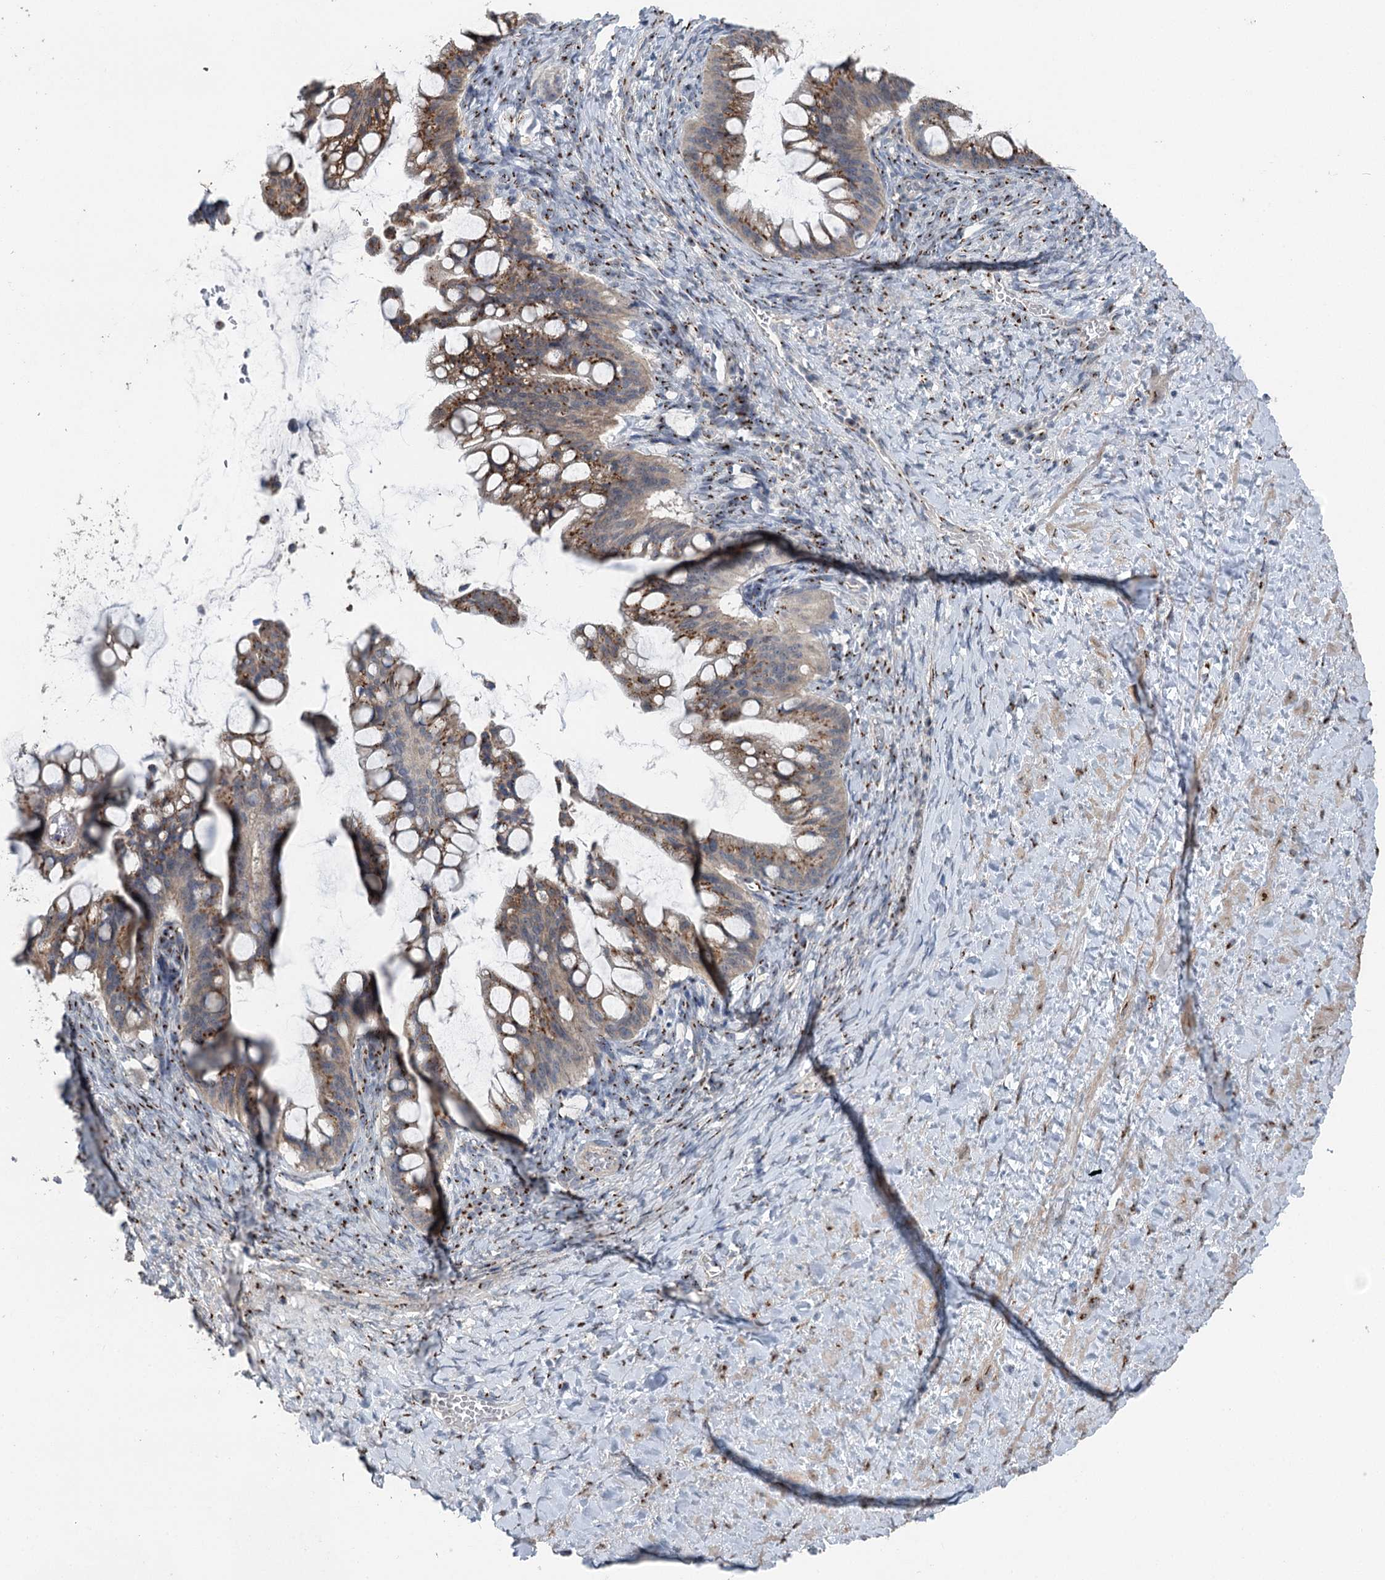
{"staining": {"intensity": "moderate", "quantity": ">75%", "location": "cytoplasmic/membranous"}, "tissue": "ovarian cancer", "cell_type": "Tumor cells", "image_type": "cancer", "snomed": [{"axis": "morphology", "description": "Cystadenocarcinoma, mucinous, NOS"}, {"axis": "topography", "description": "Ovary"}], "caption": "A micrograph showing moderate cytoplasmic/membranous positivity in approximately >75% of tumor cells in ovarian cancer (mucinous cystadenocarcinoma), as visualized by brown immunohistochemical staining.", "gene": "ITIH5", "patient": {"sex": "female", "age": 73}}